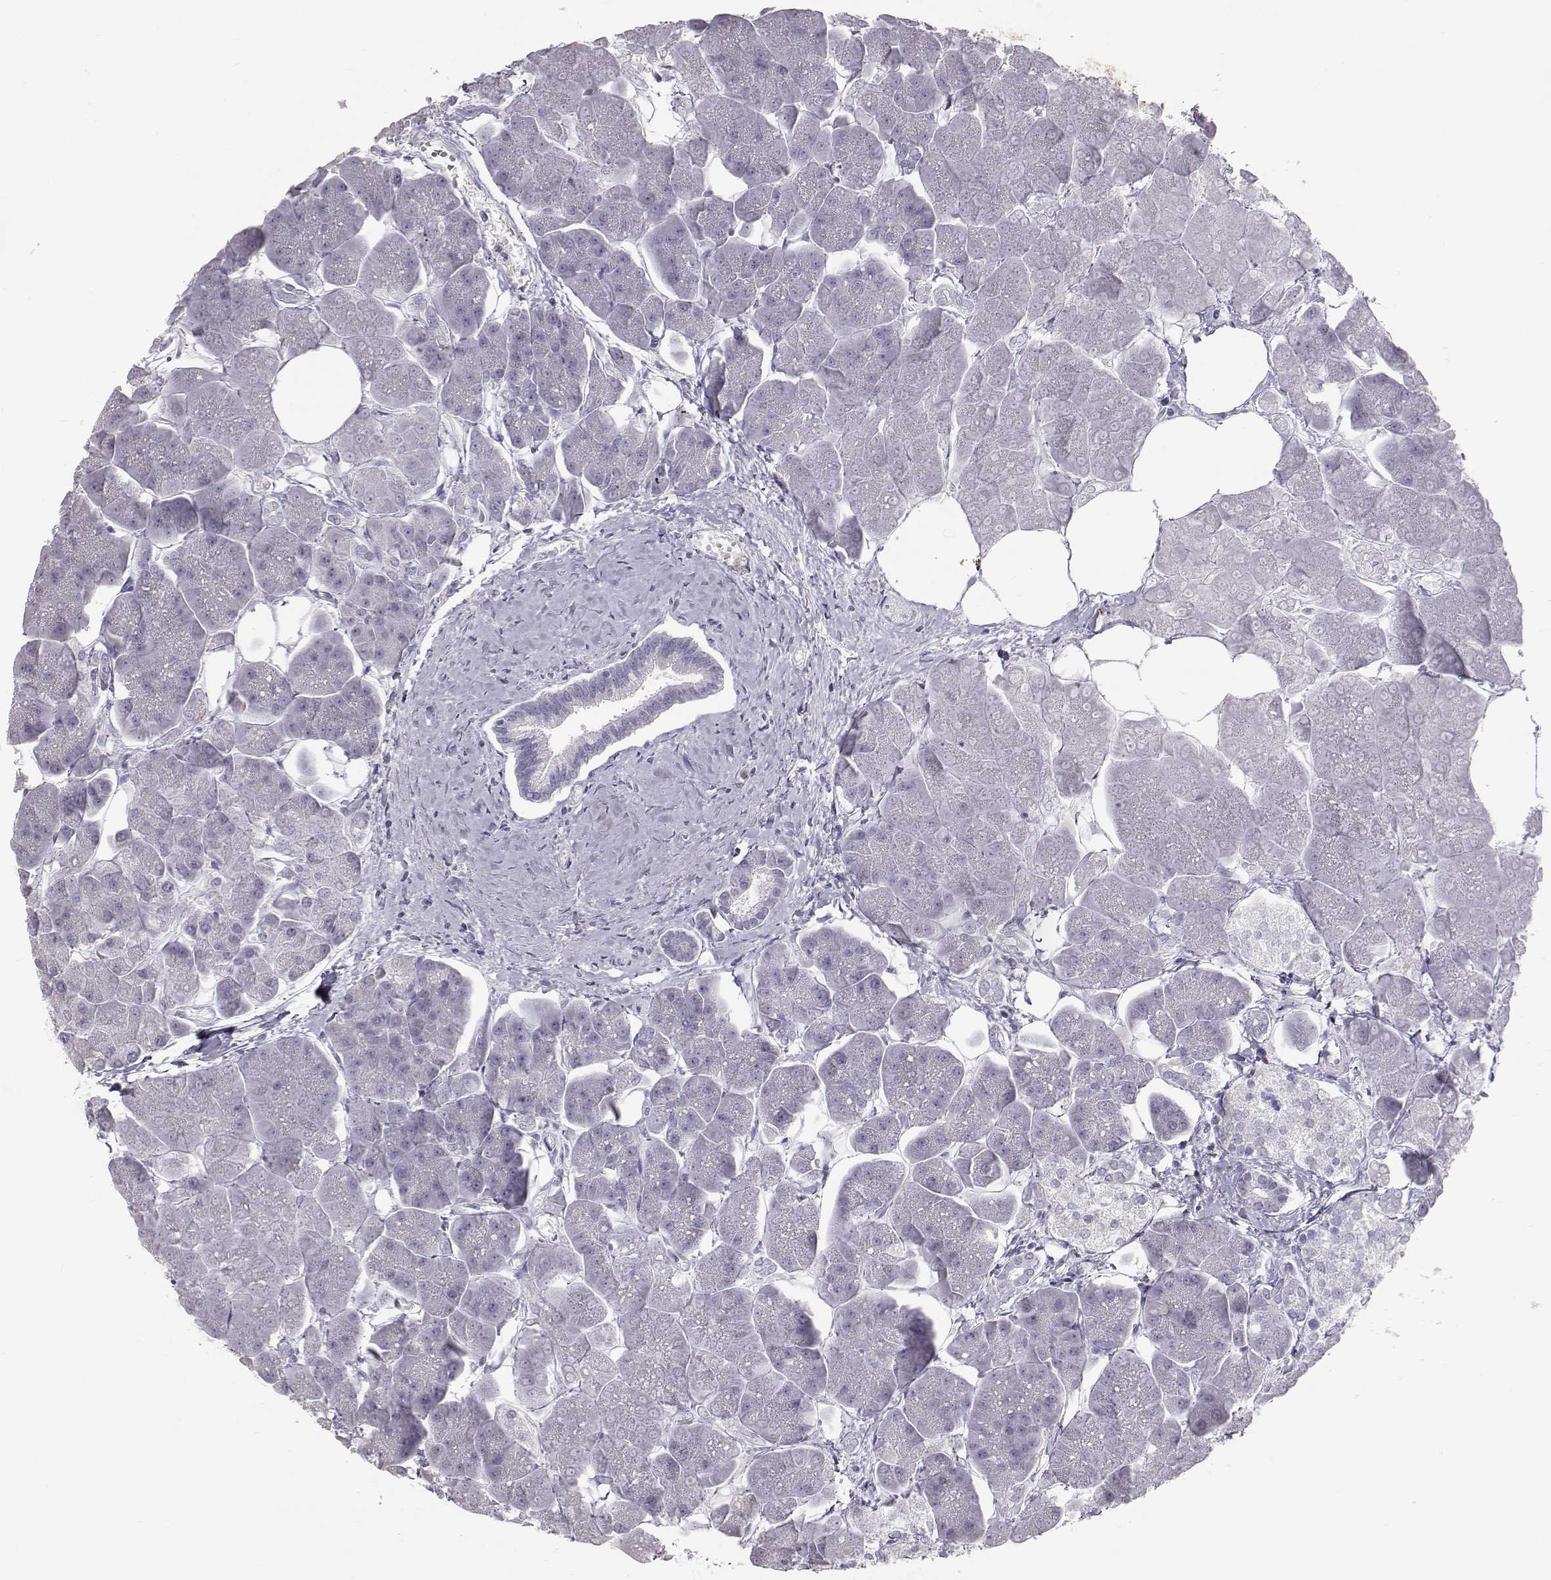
{"staining": {"intensity": "negative", "quantity": "none", "location": "none"}, "tissue": "pancreas", "cell_type": "Exocrine glandular cells", "image_type": "normal", "snomed": [{"axis": "morphology", "description": "Normal tissue, NOS"}, {"axis": "topography", "description": "Adipose tissue"}, {"axis": "topography", "description": "Pancreas"}, {"axis": "topography", "description": "Peripheral nerve tissue"}], "caption": "The IHC histopathology image has no significant expression in exocrine glandular cells of pancreas.", "gene": "KRT31", "patient": {"sex": "female", "age": 58}}